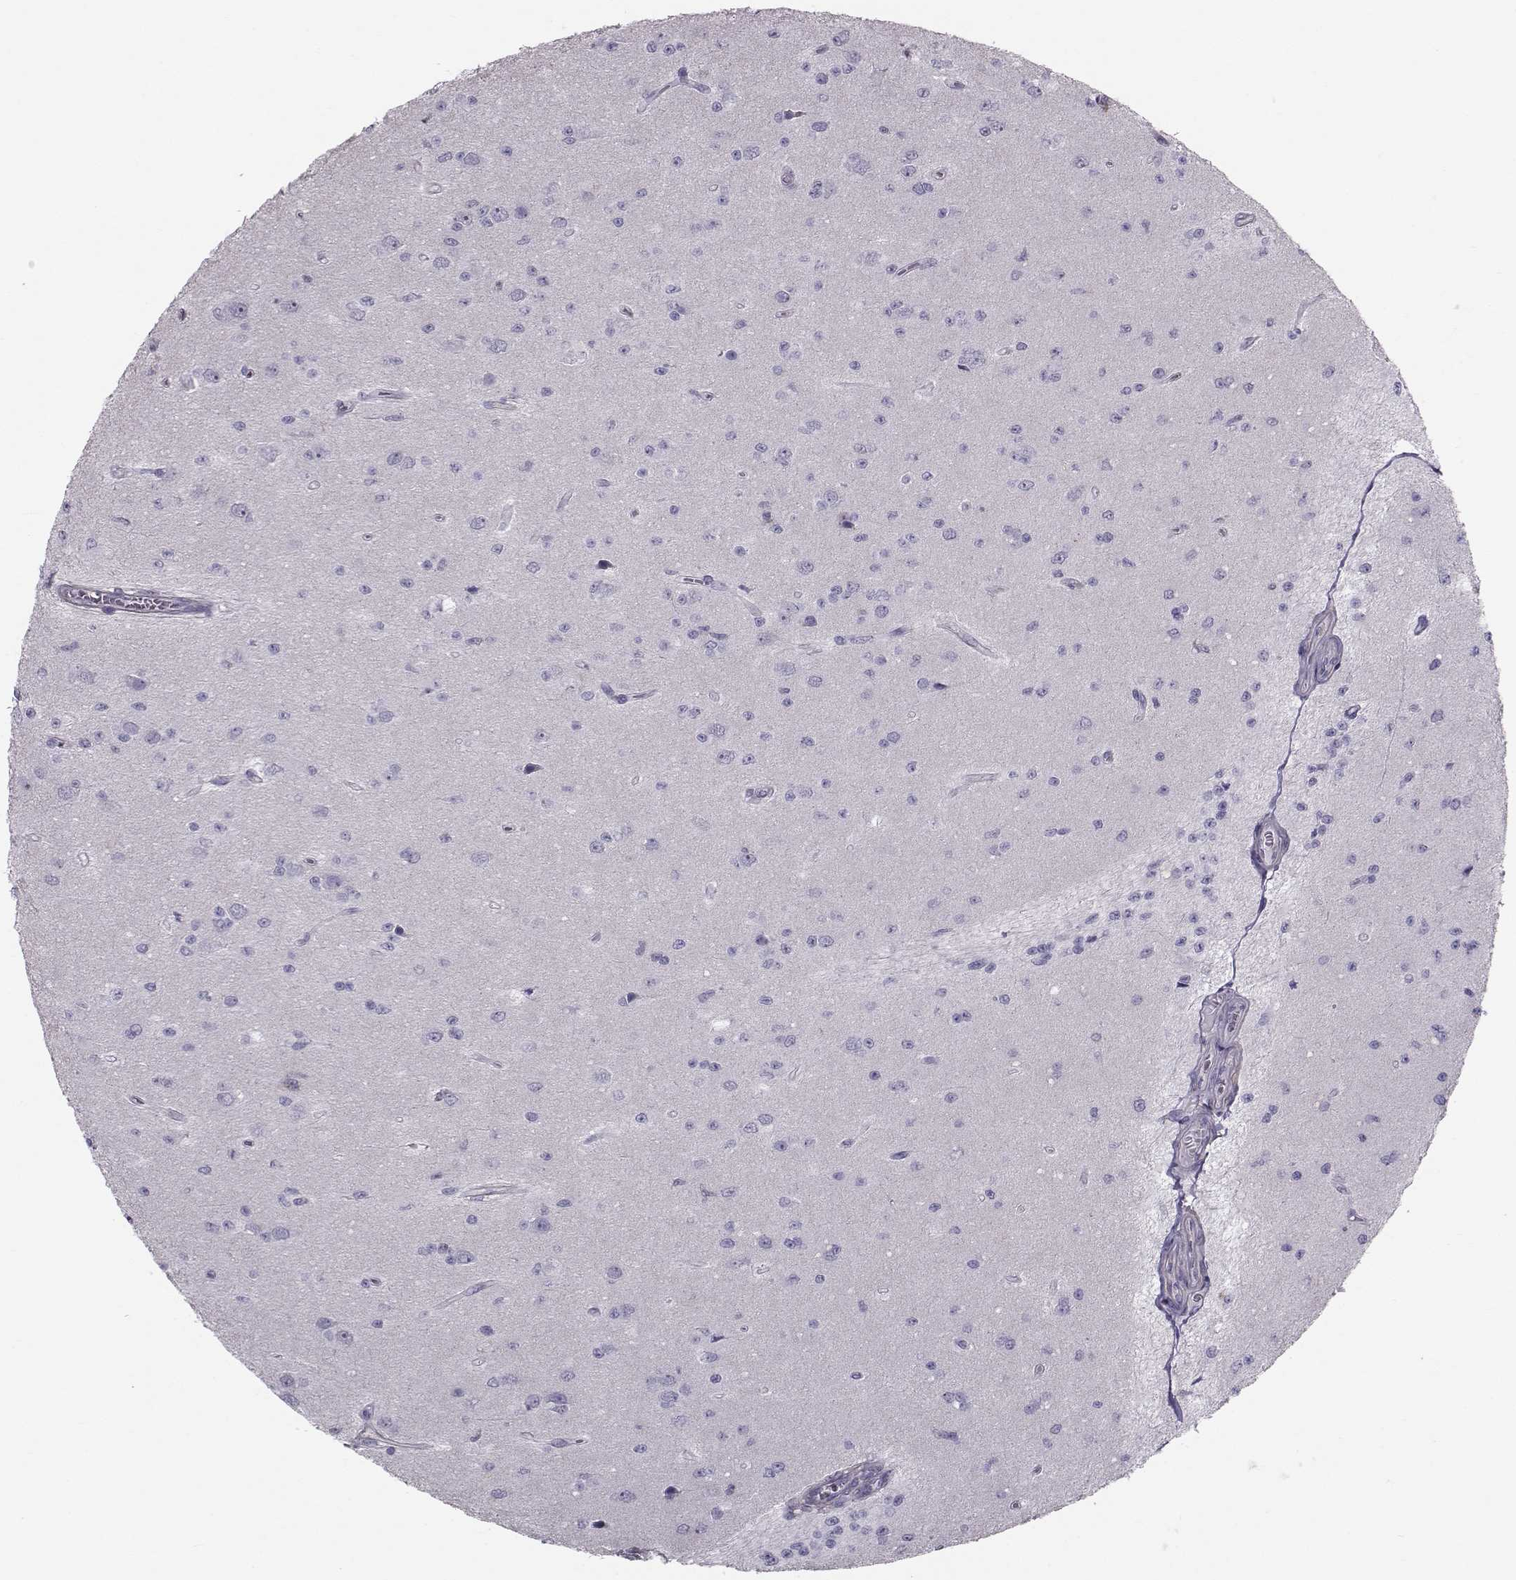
{"staining": {"intensity": "negative", "quantity": "none", "location": "none"}, "tissue": "glioma", "cell_type": "Tumor cells", "image_type": "cancer", "snomed": [{"axis": "morphology", "description": "Glioma, malignant, Low grade"}, {"axis": "topography", "description": "Brain"}], "caption": "DAB (3,3'-diaminobenzidine) immunohistochemical staining of human malignant glioma (low-grade) reveals no significant expression in tumor cells.", "gene": "GARIN3", "patient": {"sex": "female", "age": 45}}